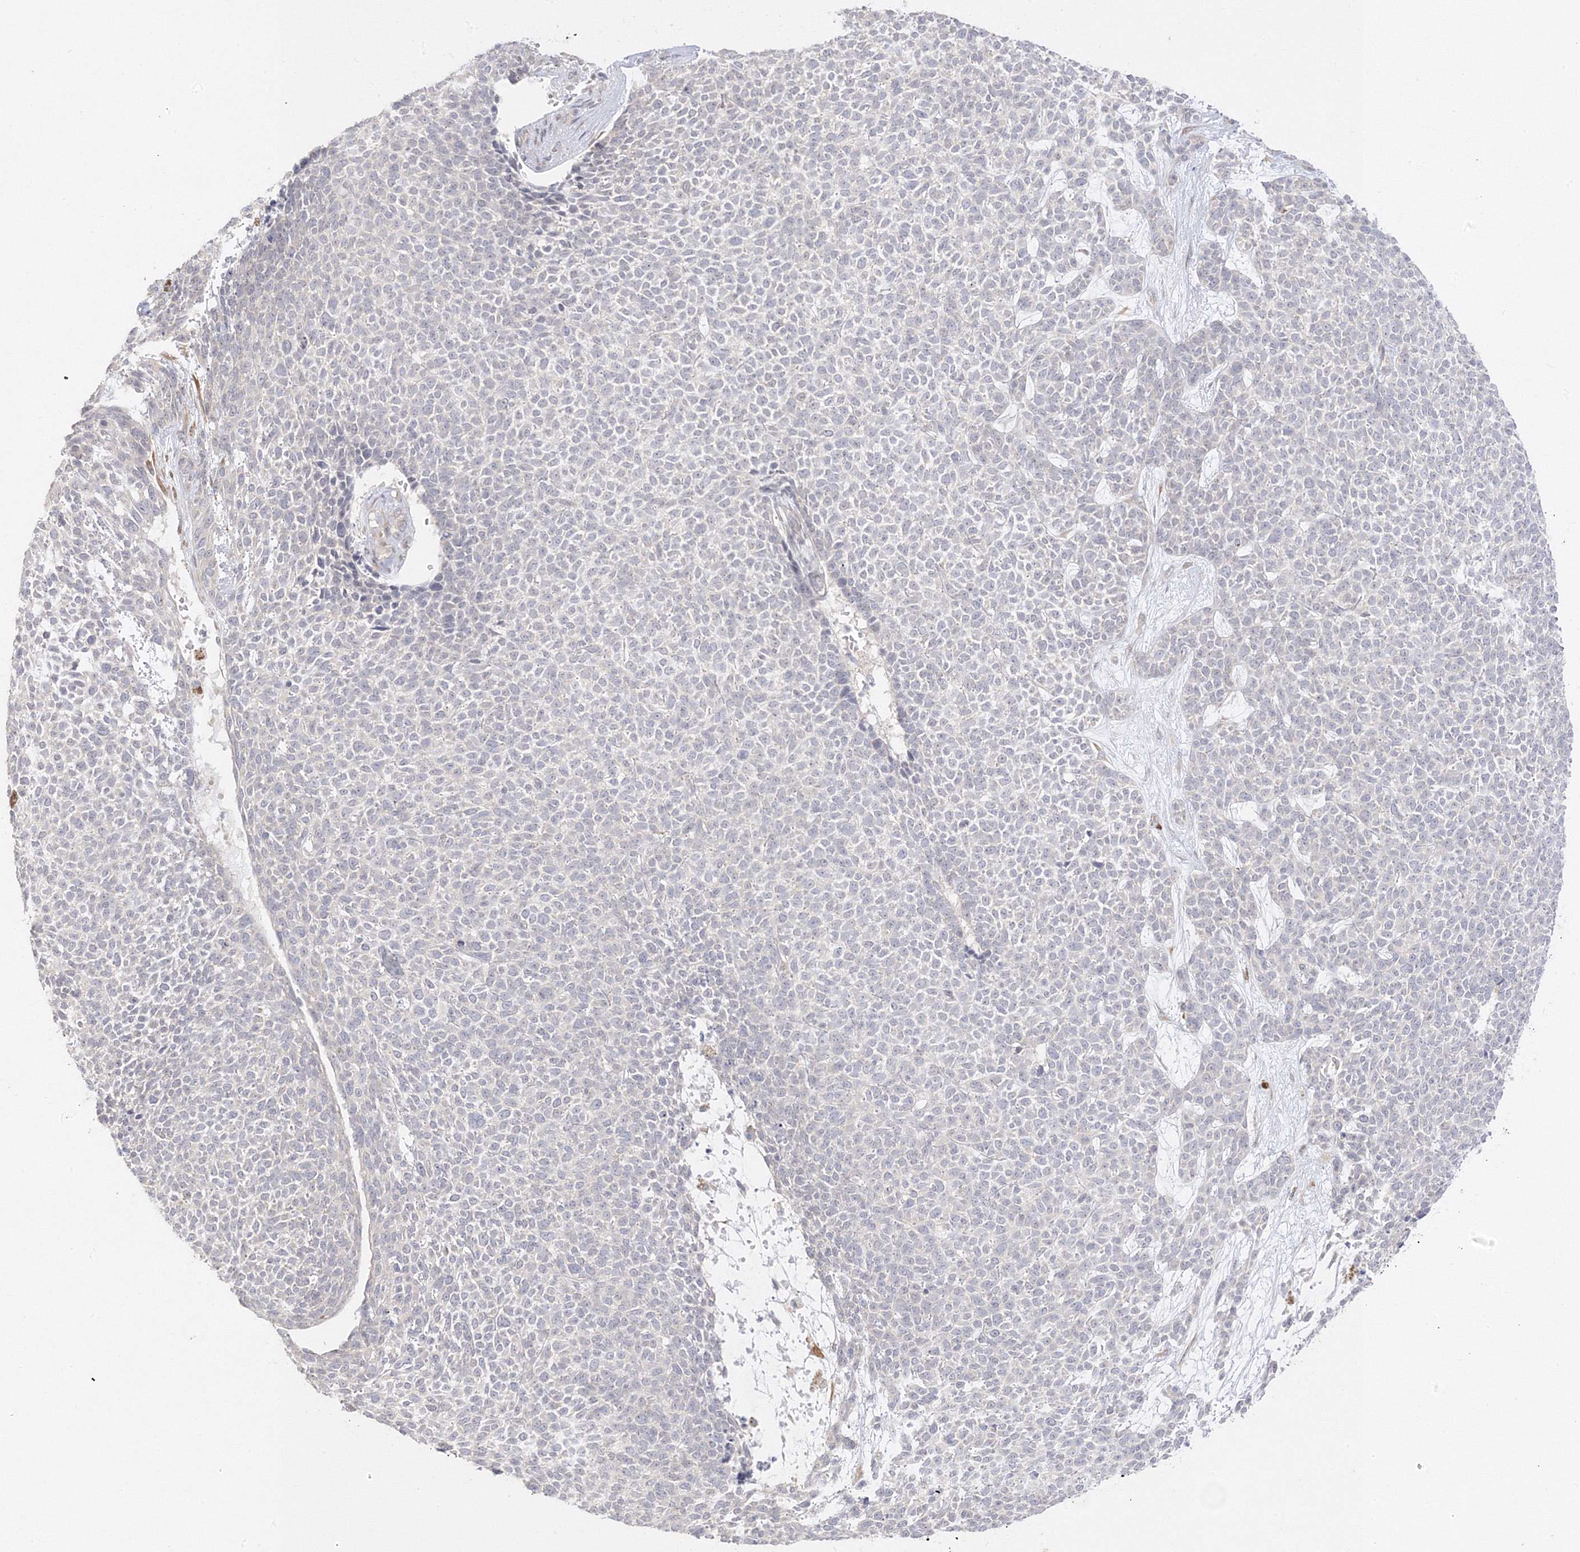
{"staining": {"intensity": "negative", "quantity": "none", "location": "none"}, "tissue": "skin cancer", "cell_type": "Tumor cells", "image_type": "cancer", "snomed": [{"axis": "morphology", "description": "Basal cell carcinoma"}, {"axis": "topography", "description": "Skin"}], "caption": "Immunohistochemistry (IHC) of basal cell carcinoma (skin) displays no staining in tumor cells.", "gene": "C2CD2", "patient": {"sex": "female", "age": 84}}